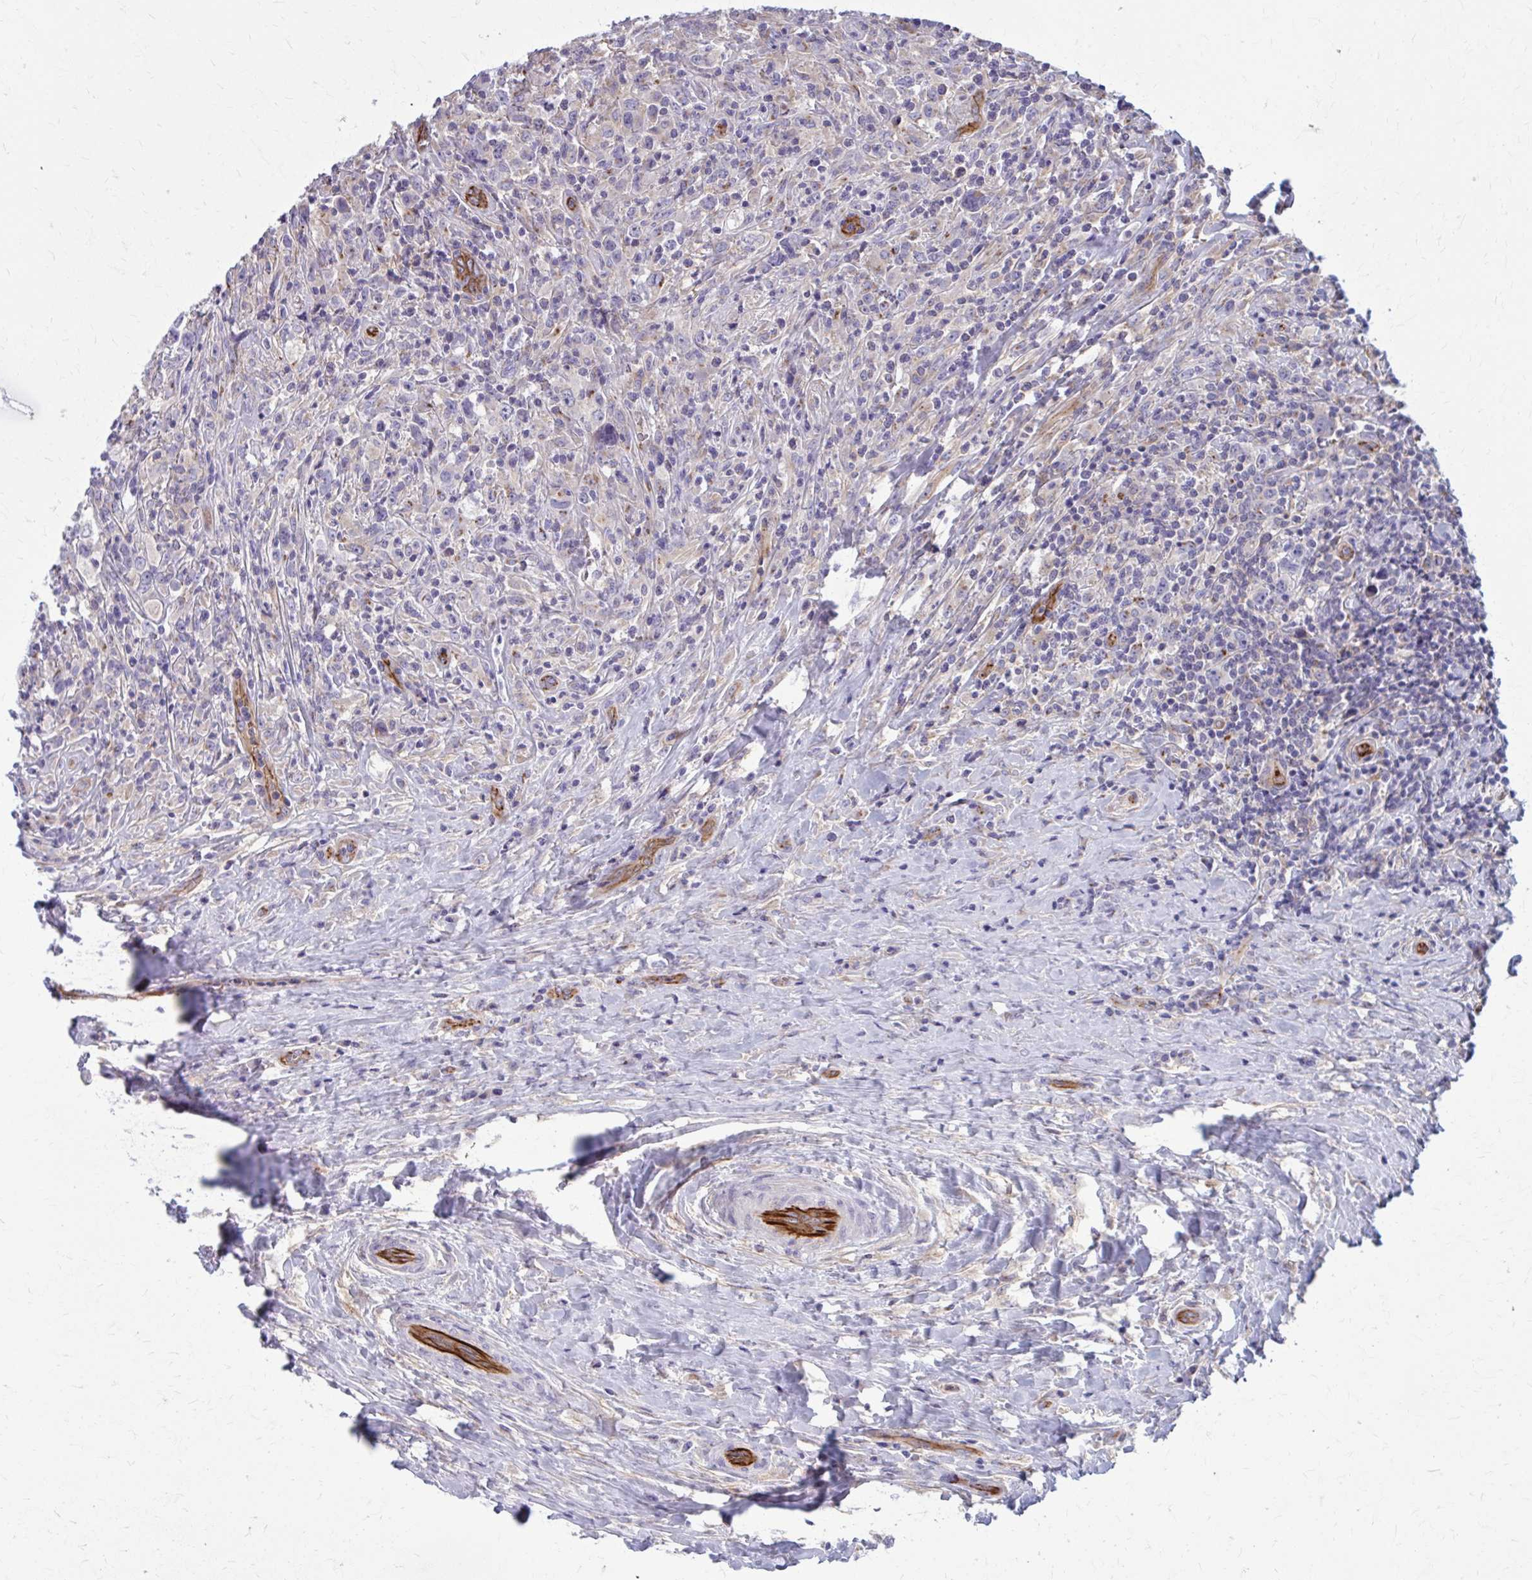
{"staining": {"intensity": "negative", "quantity": "none", "location": "none"}, "tissue": "lymphoma", "cell_type": "Tumor cells", "image_type": "cancer", "snomed": [{"axis": "morphology", "description": "Hodgkin's disease, NOS"}, {"axis": "topography", "description": "Lymph node"}], "caption": "Tumor cells are negative for brown protein staining in Hodgkin's disease.", "gene": "ZDHHC7", "patient": {"sex": "female", "age": 18}}